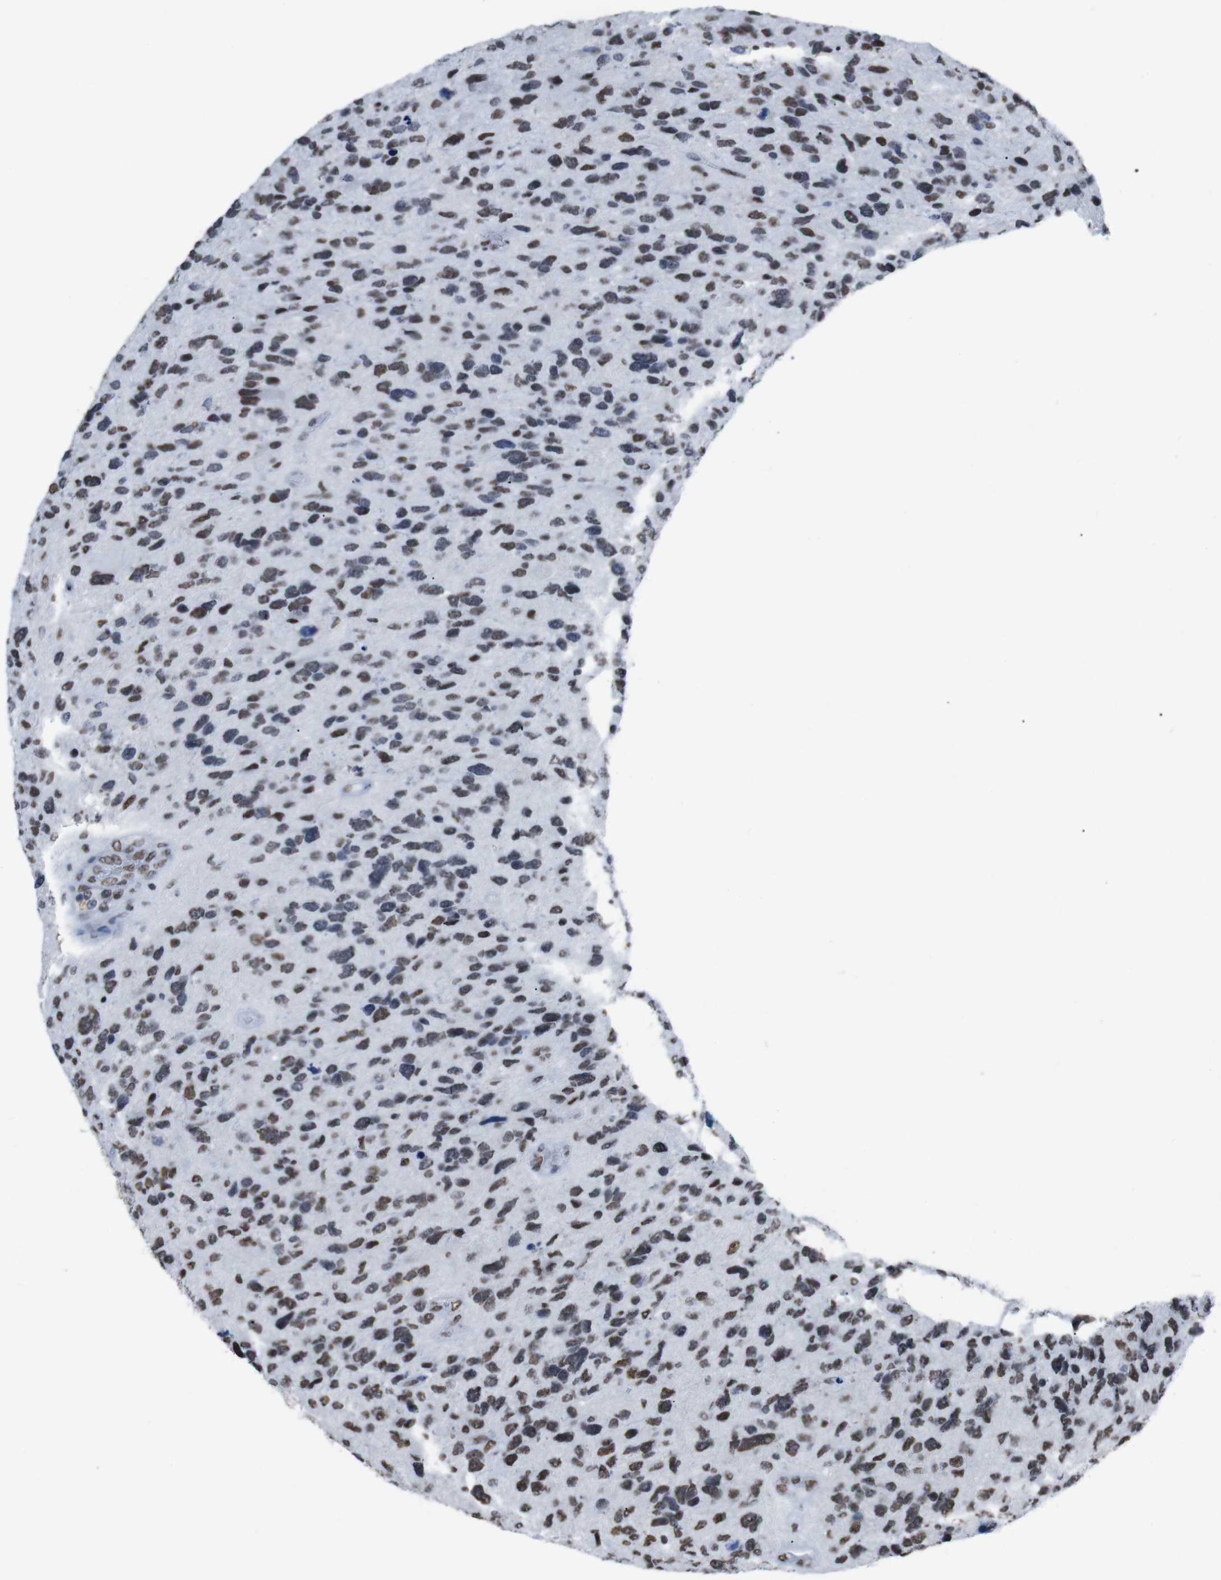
{"staining": {"intensity": "moderate", "quantity": ">75%", "location": "nuclear"}, "tissue": "glioma", "cell_type": "Tumor cells", "image_type": "cancer", "snomed": [{"axis": "morphology", "description": "Glioma, malignant, High grade"}, {"axis": "topography", "description": "Brain"}], "caption": "Human malignant glioma (high-grade) stained with a brown dye exhibits moderate nuclear positive positivity in approximately >75% of tumor cells.", "gene": "PIP4P2", "patient": {"sex": "female", "age": 58}}